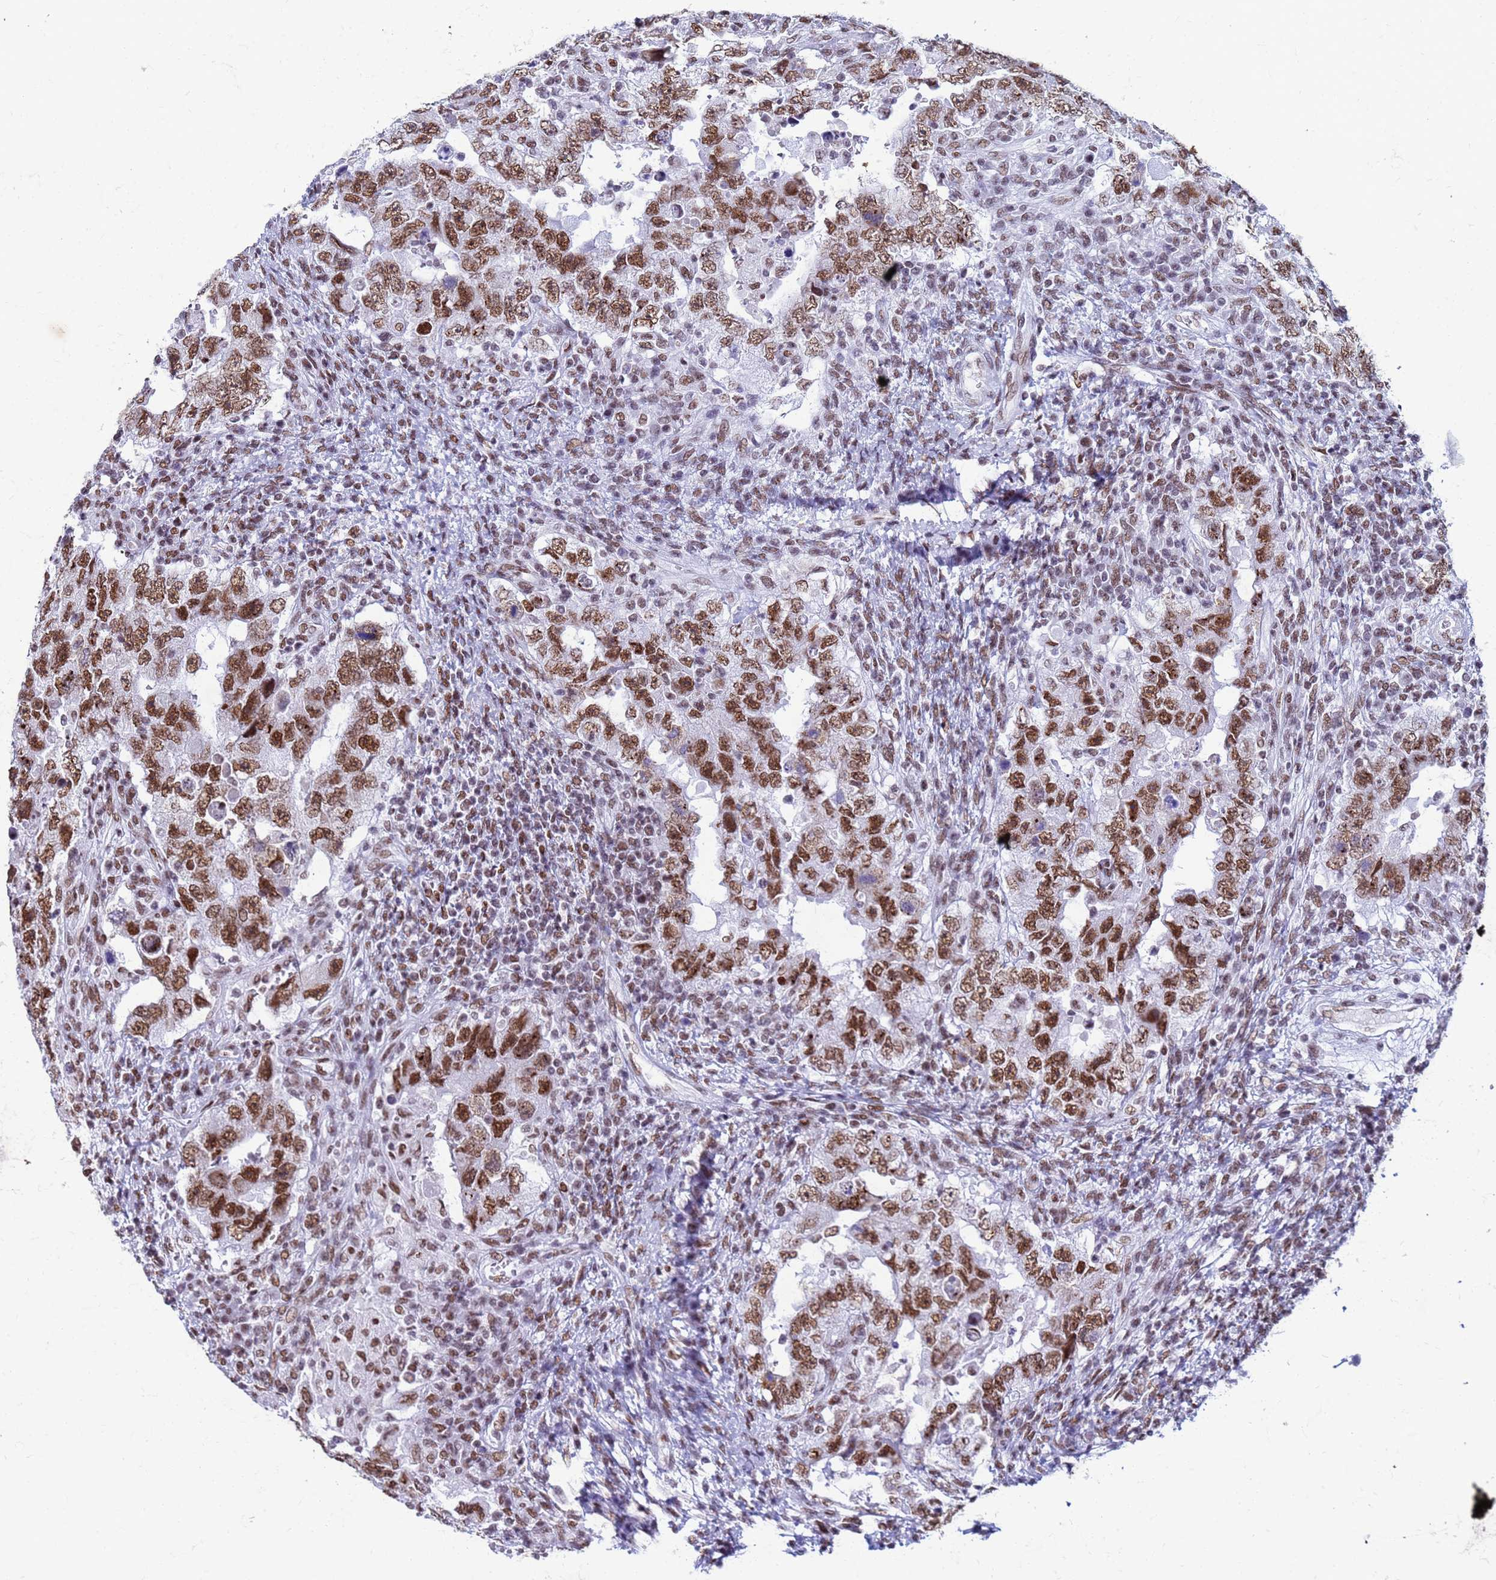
{"staining": {"intensity": "strong", "quantity": ">75%", "location": "nuclear"}, "tissue": "testis cancer", "cell_type": "Tumor cells", "image_type": "cancer", "snomed": [{"axis": "morphology", "description": "Carcinoma, Embryonal, NOS"}, {"axis": "topography", "description": "Testis"}], "caption": "Protein staining shows strong nuclear staining in about >75% of tumor cells in testis cancer.", "gene": "FAM170B", "patient": {"sex": "male", "age": 26}}